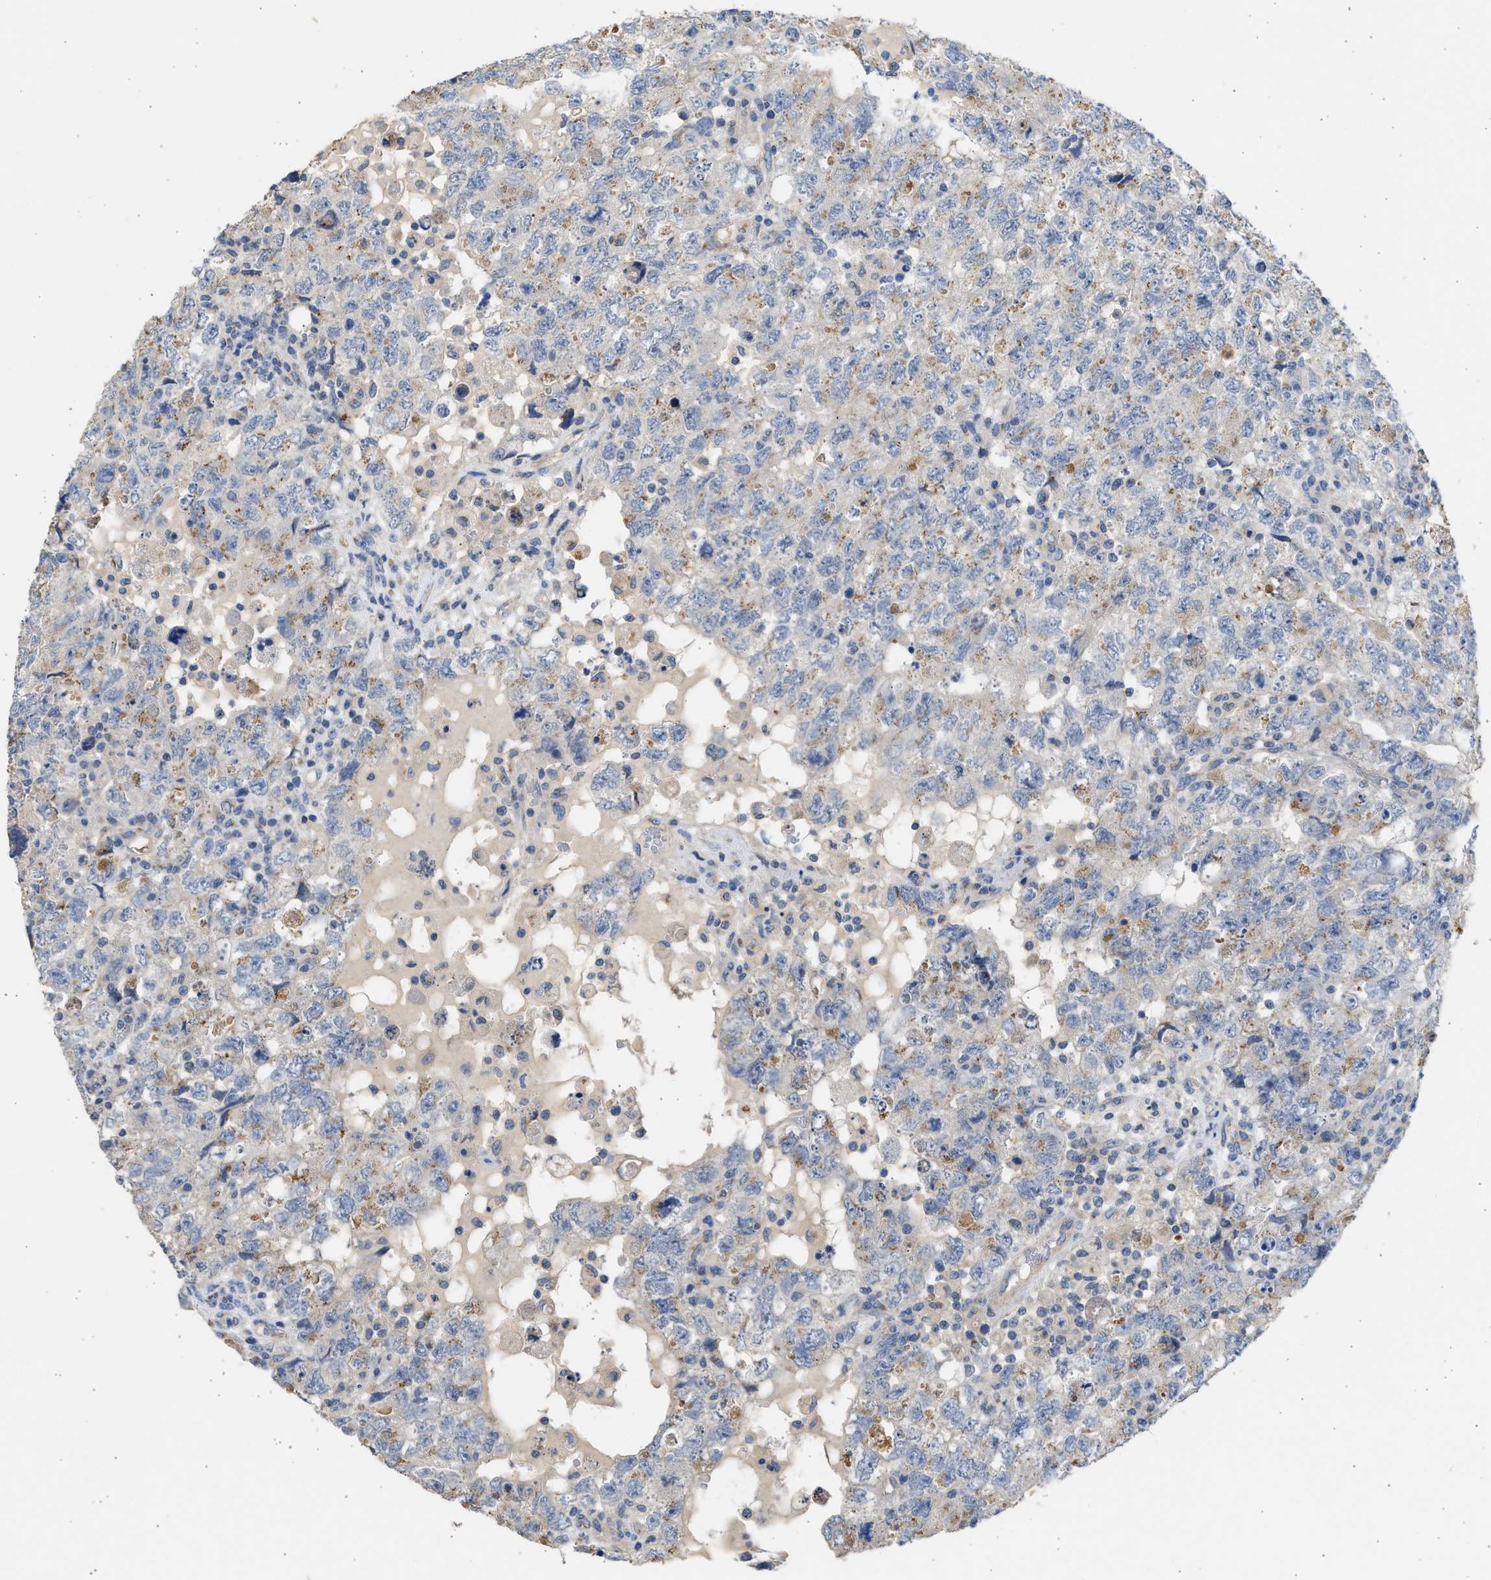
{"staining": {"intensity": "moderate", "quantity": "<25%", "location": "cytoplasmic/membranous"}, "tissue": "testis cancer", "cell_type": "Tumor cells", "image_type": "cancer", "snomed": [{"axis": "morphology", "description": "Seminoma, NOS"}, {"axis": "topography", "description": "Testis"}], "caption": "Testis cancer stained with a brown dye reveals moderate cytoplasmic/membranous positive staining in about <25% of tumor cells.", "gene": "IPO8", "patient": {"sex": "male", "age": 22}}